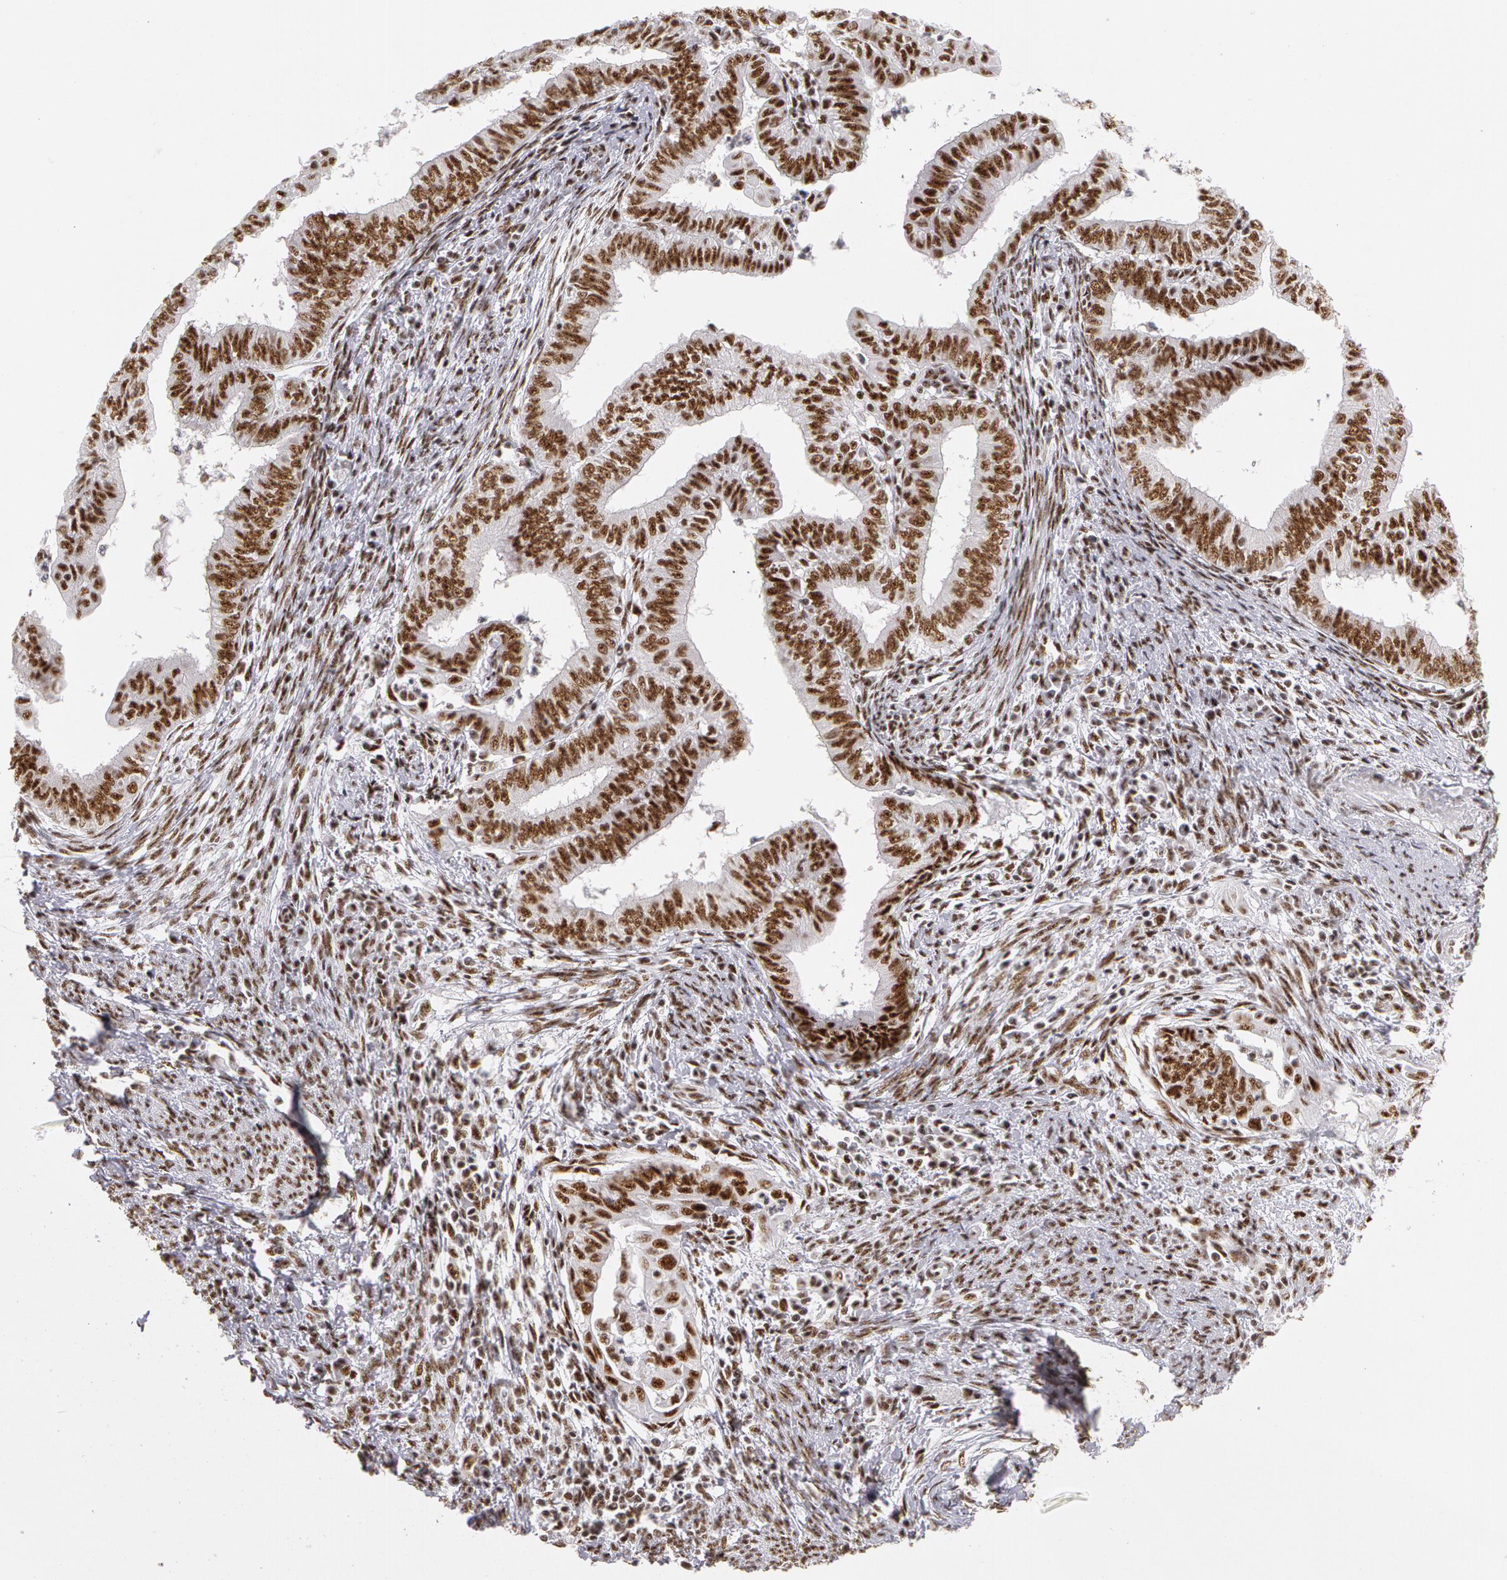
{"staining": {"intensity": "strong", "quantity": ">75%", "location": "nuclear"}, "tissue": "endometrial cancer", "cell_type": "Tumor cells", "image_type": "cancer", "snomed": [{"axis": "morphology", "description": "Adenocarcinoma, NOS"}, {"axis": "topography", "description": "Endometrium"}], "caption": "Endometrial cancer stained for a protein (brown) shows strong nuclear positive staining in approximately >75% of tumor cells.", "gene": "PNN", "patient": {"sex": "female", "age": 66}}